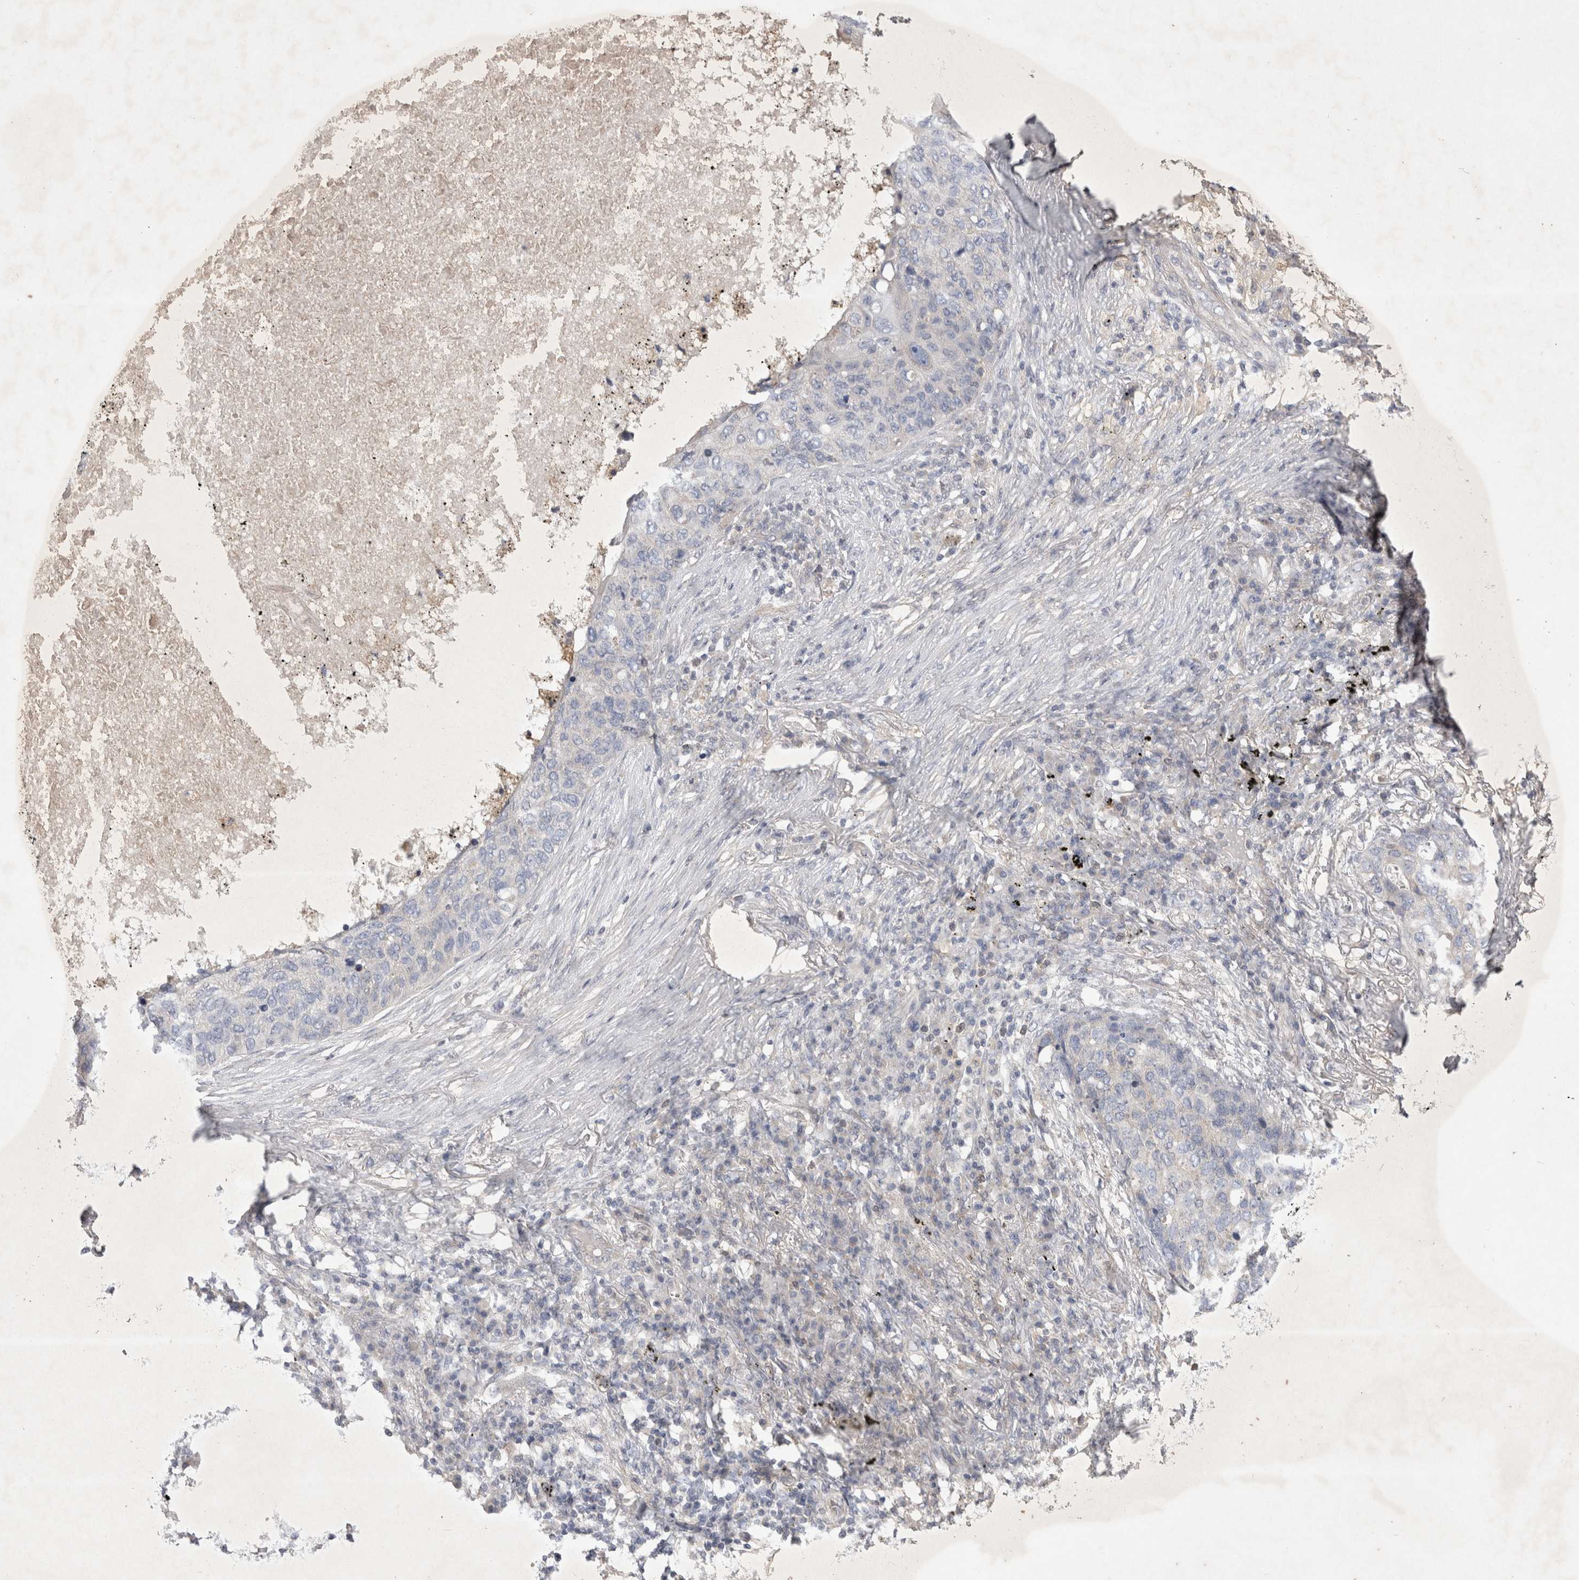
{"staining": {"intensity": "negative", "quantity": "none", "location": "none"}, "tissue": "lung cancer", "cell_type": "Tumor cells", "image_type": "cancer", "snomed": [{"axis": "morphology", "description": "Squamous cell carcinoma, NOS"}, {"axis": "topography", "description": "Lung"}], "caption": "This is an immunohistochemistry (IHC) image of squamous cell carcinoma (lung). There is no expression in tumor cells.", "gene": "SRD5A3", "patient": {"sex": "female", "age": 63}}